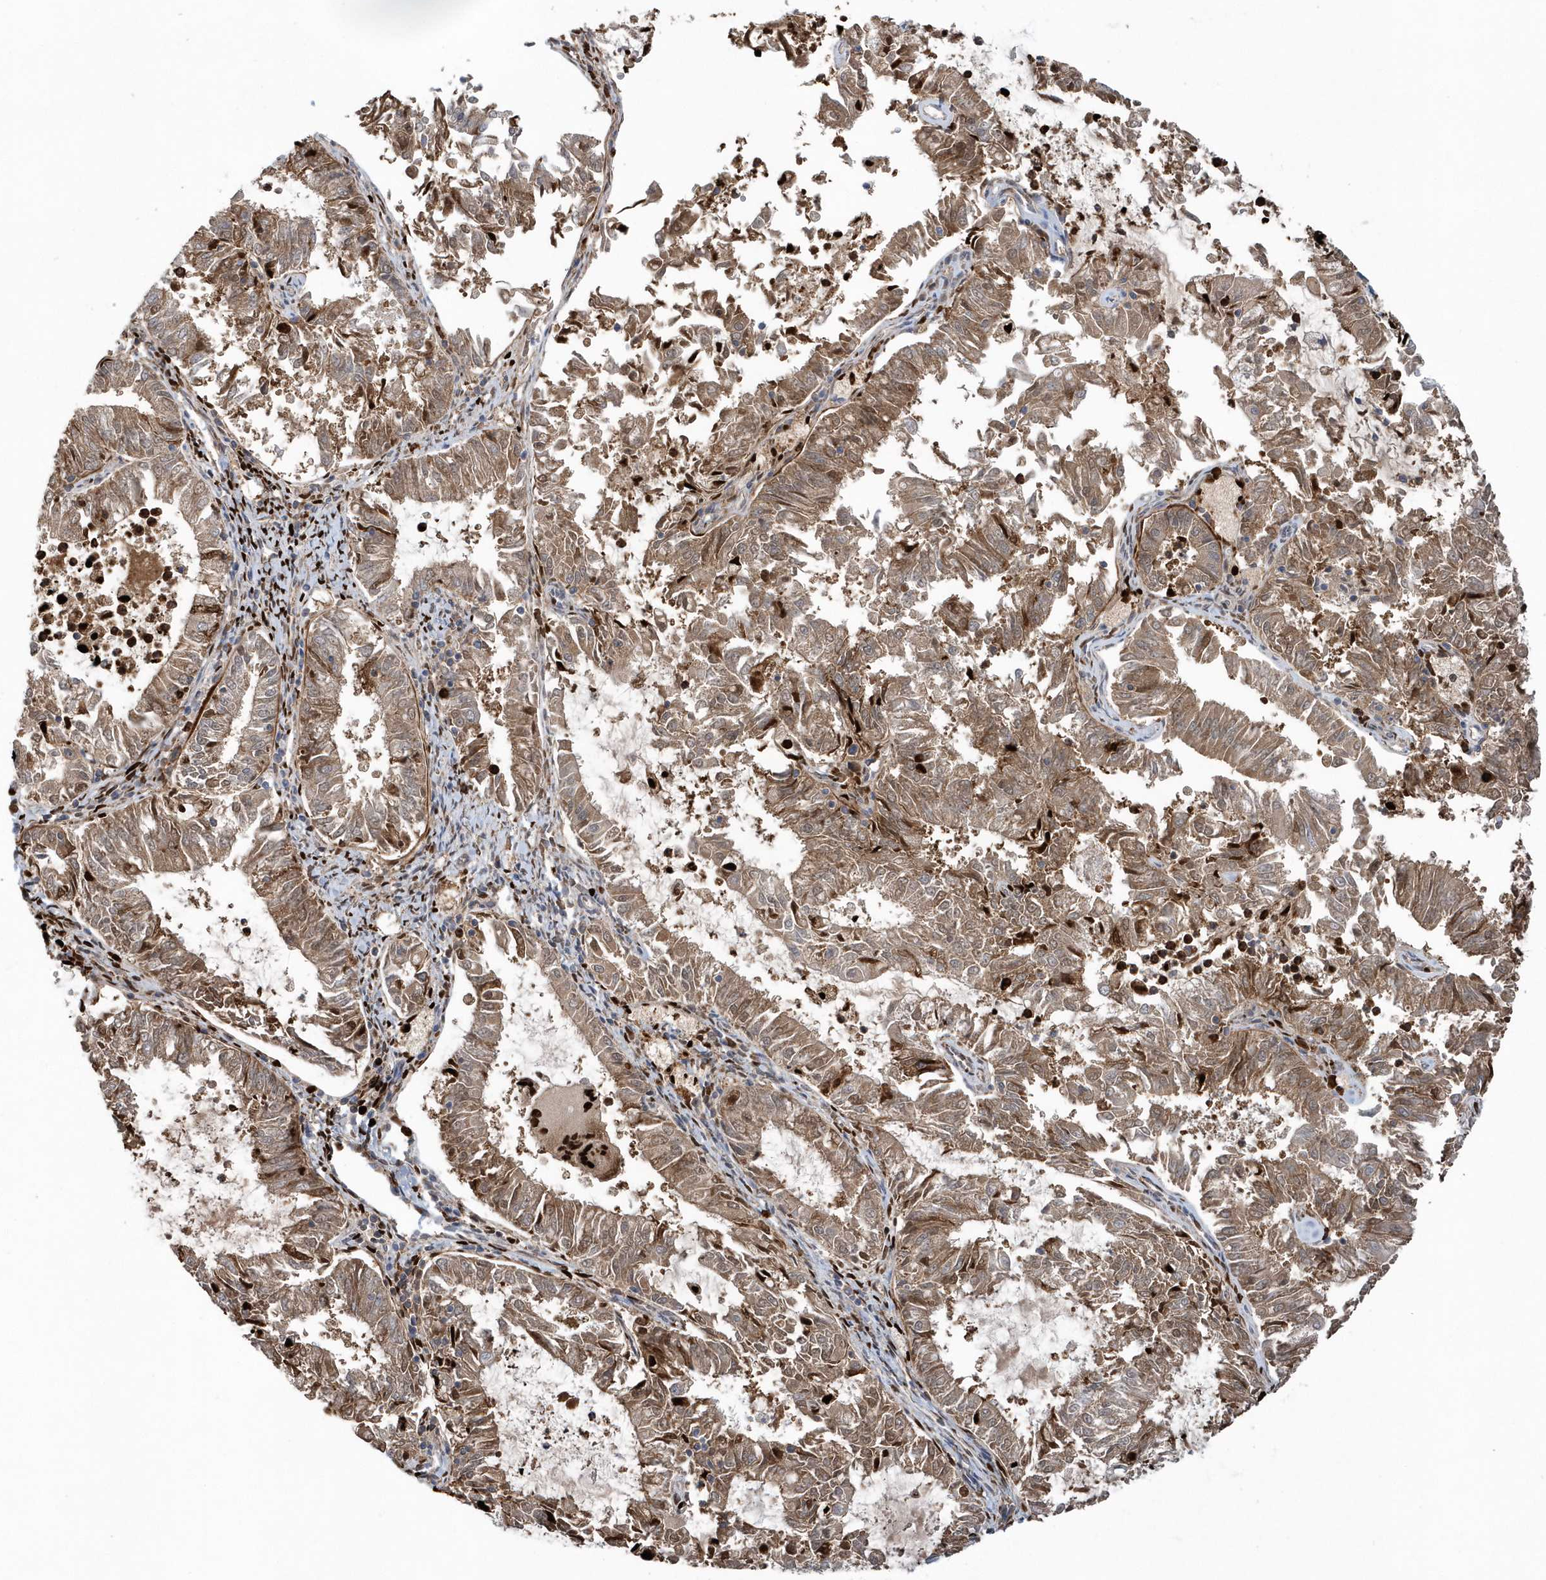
{"staining": {"intensity": "moderate", "quantity": ">75%", "location": "cytoplasmic/membranous"}, "tissue": "endometrial cancer", "cell_type": "Tumor cells", "image_type": "cancer", "snomed": [{"axis": "morphology", "description": "Adenocarcinoma, NOS"}, {"axis": "topography", "description": "Endometrium"}], "caption": "Approximately >75% of tumor cells in endometrial cancer (adenocarcinoma) show moderate cytoplasmic/membranous protein expression as visualized by brown immunohistochemical staining.", "gene": "RNF7", "patient": {"sex": "female", "age": 57}}